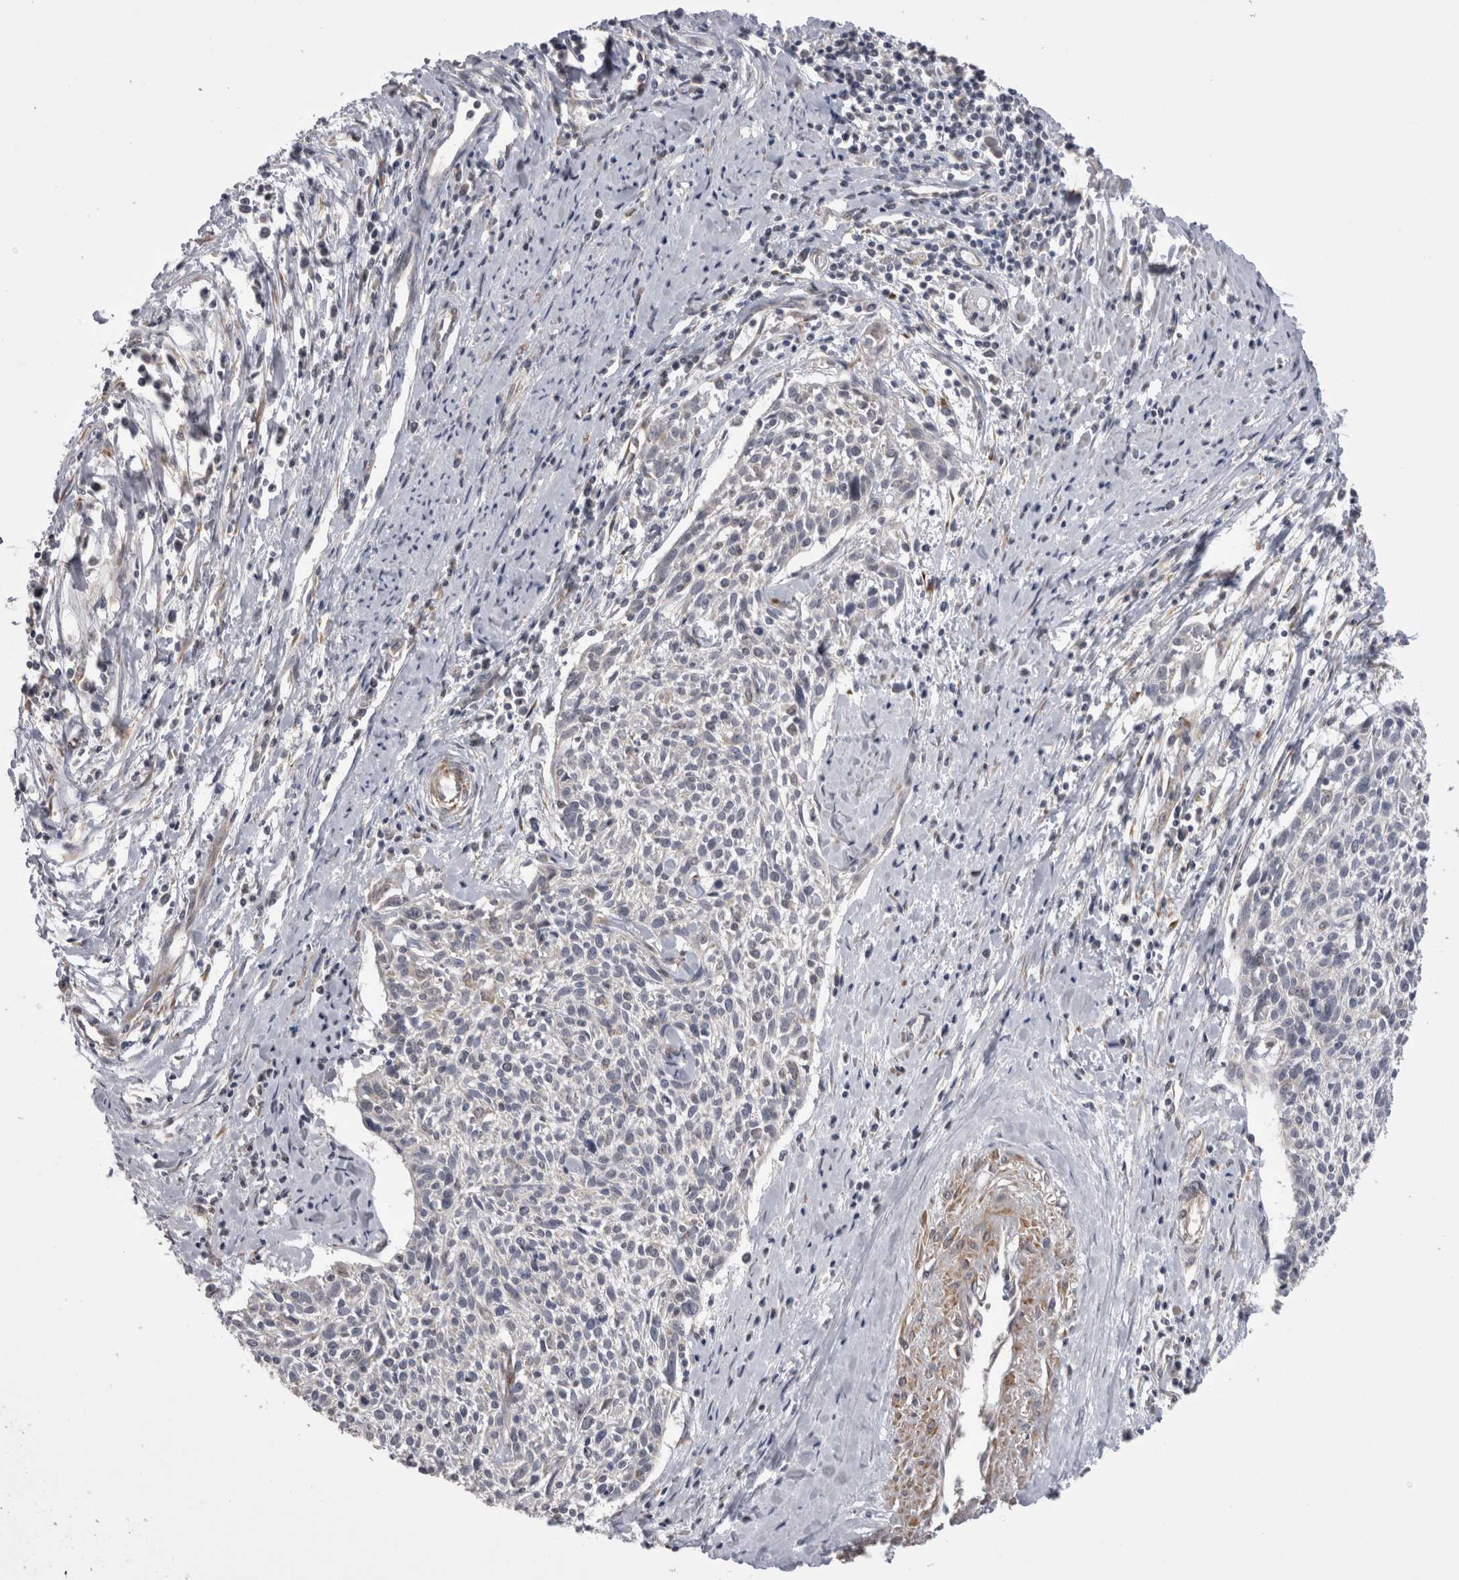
{"staining": {"intensity": "negative", "quantity": "none", "location": "none"}, "tissue": "cervical cancer", "cell_type": "Tumor cells", "image_type": "cancer", "snomed": [{"axis": "morphology", "description": "Squamous cell carcinoma, NOS"}, {"axis": "topography", "description": "Cervix"}], "caption": "This is an immunohistochemistry (IHC) histopathology image of cervical cancer (squamous cell carcinoma). There is no positivity in tumor cells.", "gene": "ARHGAP29", "patient": {"sex": "female", "age": 51}}